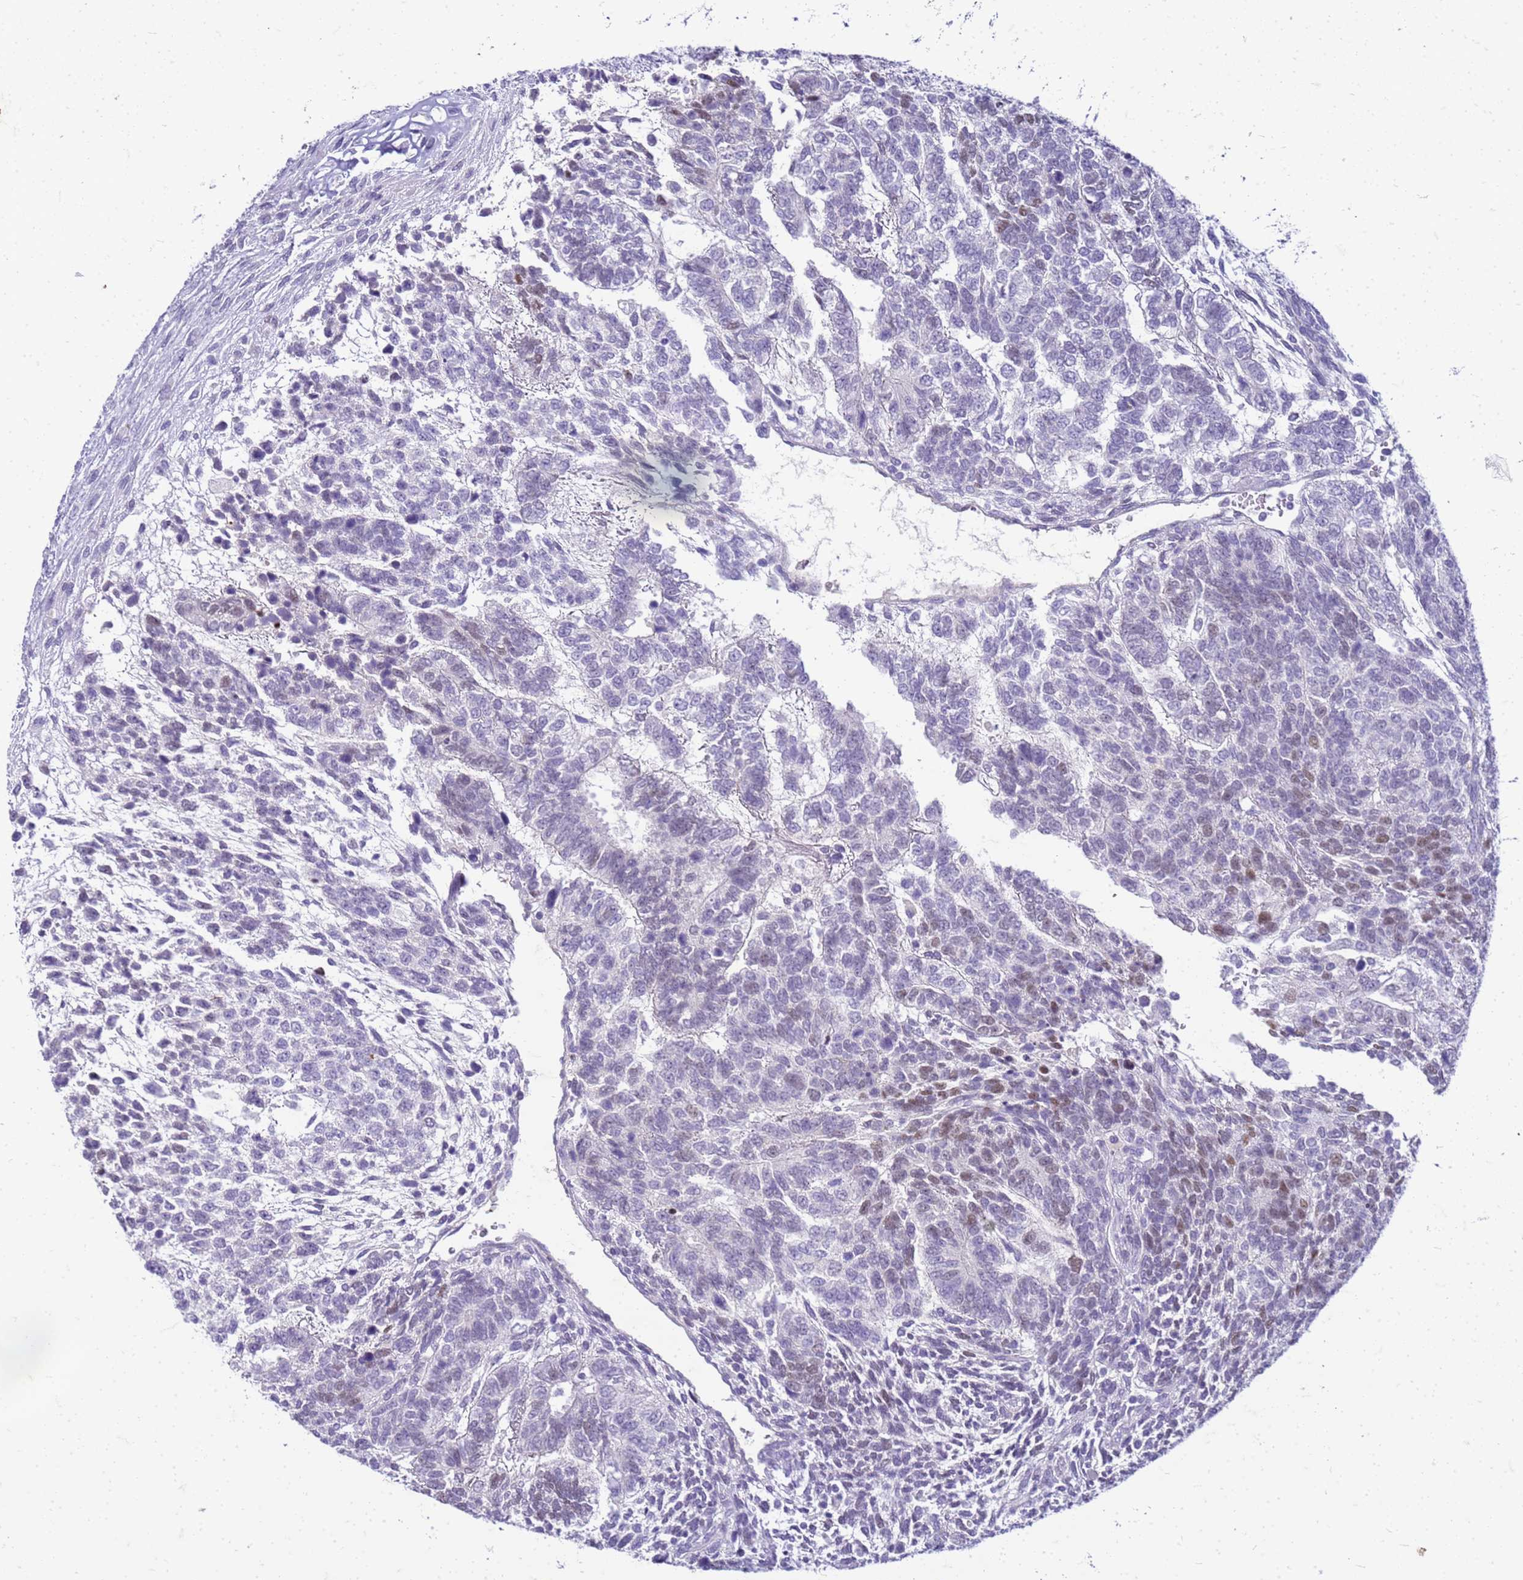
{"staining": {"intensity": "moderate", "quantity": "<25%", "location": "nuclear"}, "tissue": "testis cancer", "cell_type": "Tumor cells", "image_type": "cancer", "snomed": [{"axis": "morphology", "description": "Carcinoma, Embryonal, NOS"}, {"axis": "topography", "description": "Testis"}], "caption": "Immunohistochemistry (IHC) image of neoplastic tissue: embryonal carcinoma (testis) stained using immunohistochemistry shows low levels of moderate protein expression localized specifically in the nuclear of tumor cells, appearing as a nuclear brown color.", "gene": "CFAP100", "patient": {"sex": "male", "age": 23}}